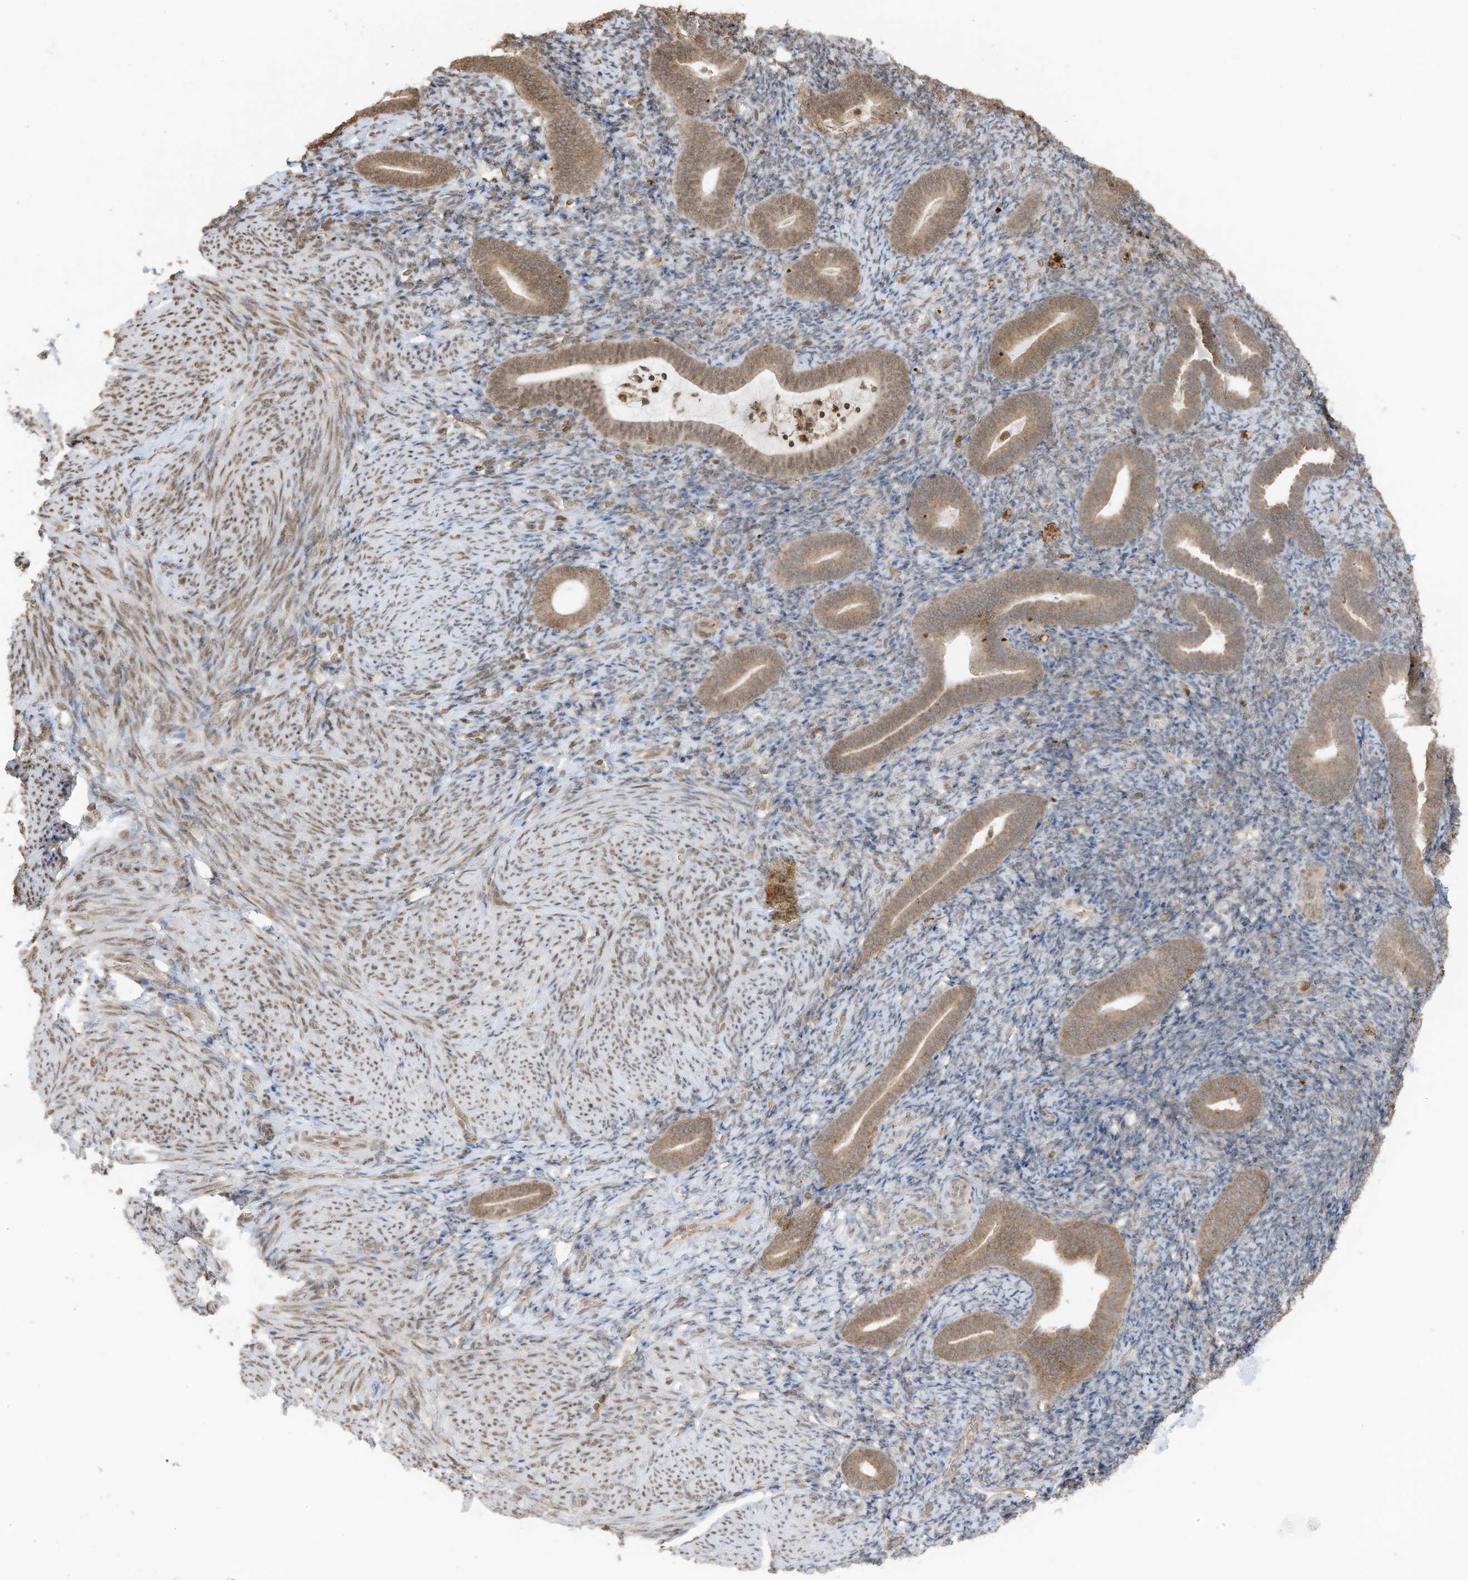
{"staining": {"intensity": "moderate", "quantity": ">75%", "location": "nuclear"}, "tissue": "endometrium", "cell_type": "Cells in endometrial stroma", "image_type": "normal", "snomed": [{"axis": "morphology", "description": "Normal tissue, NOS"}, {"axis": "topography", "description": "Endometrium"}], "caption": "A brown stain labels moderate nuclear staining of a protein in cells in endometrial stroma of normal human endometrium. Nuclei are stained in blue.", "gene": "KPNB1", "patient": {"sex": "female", "age": 51}}